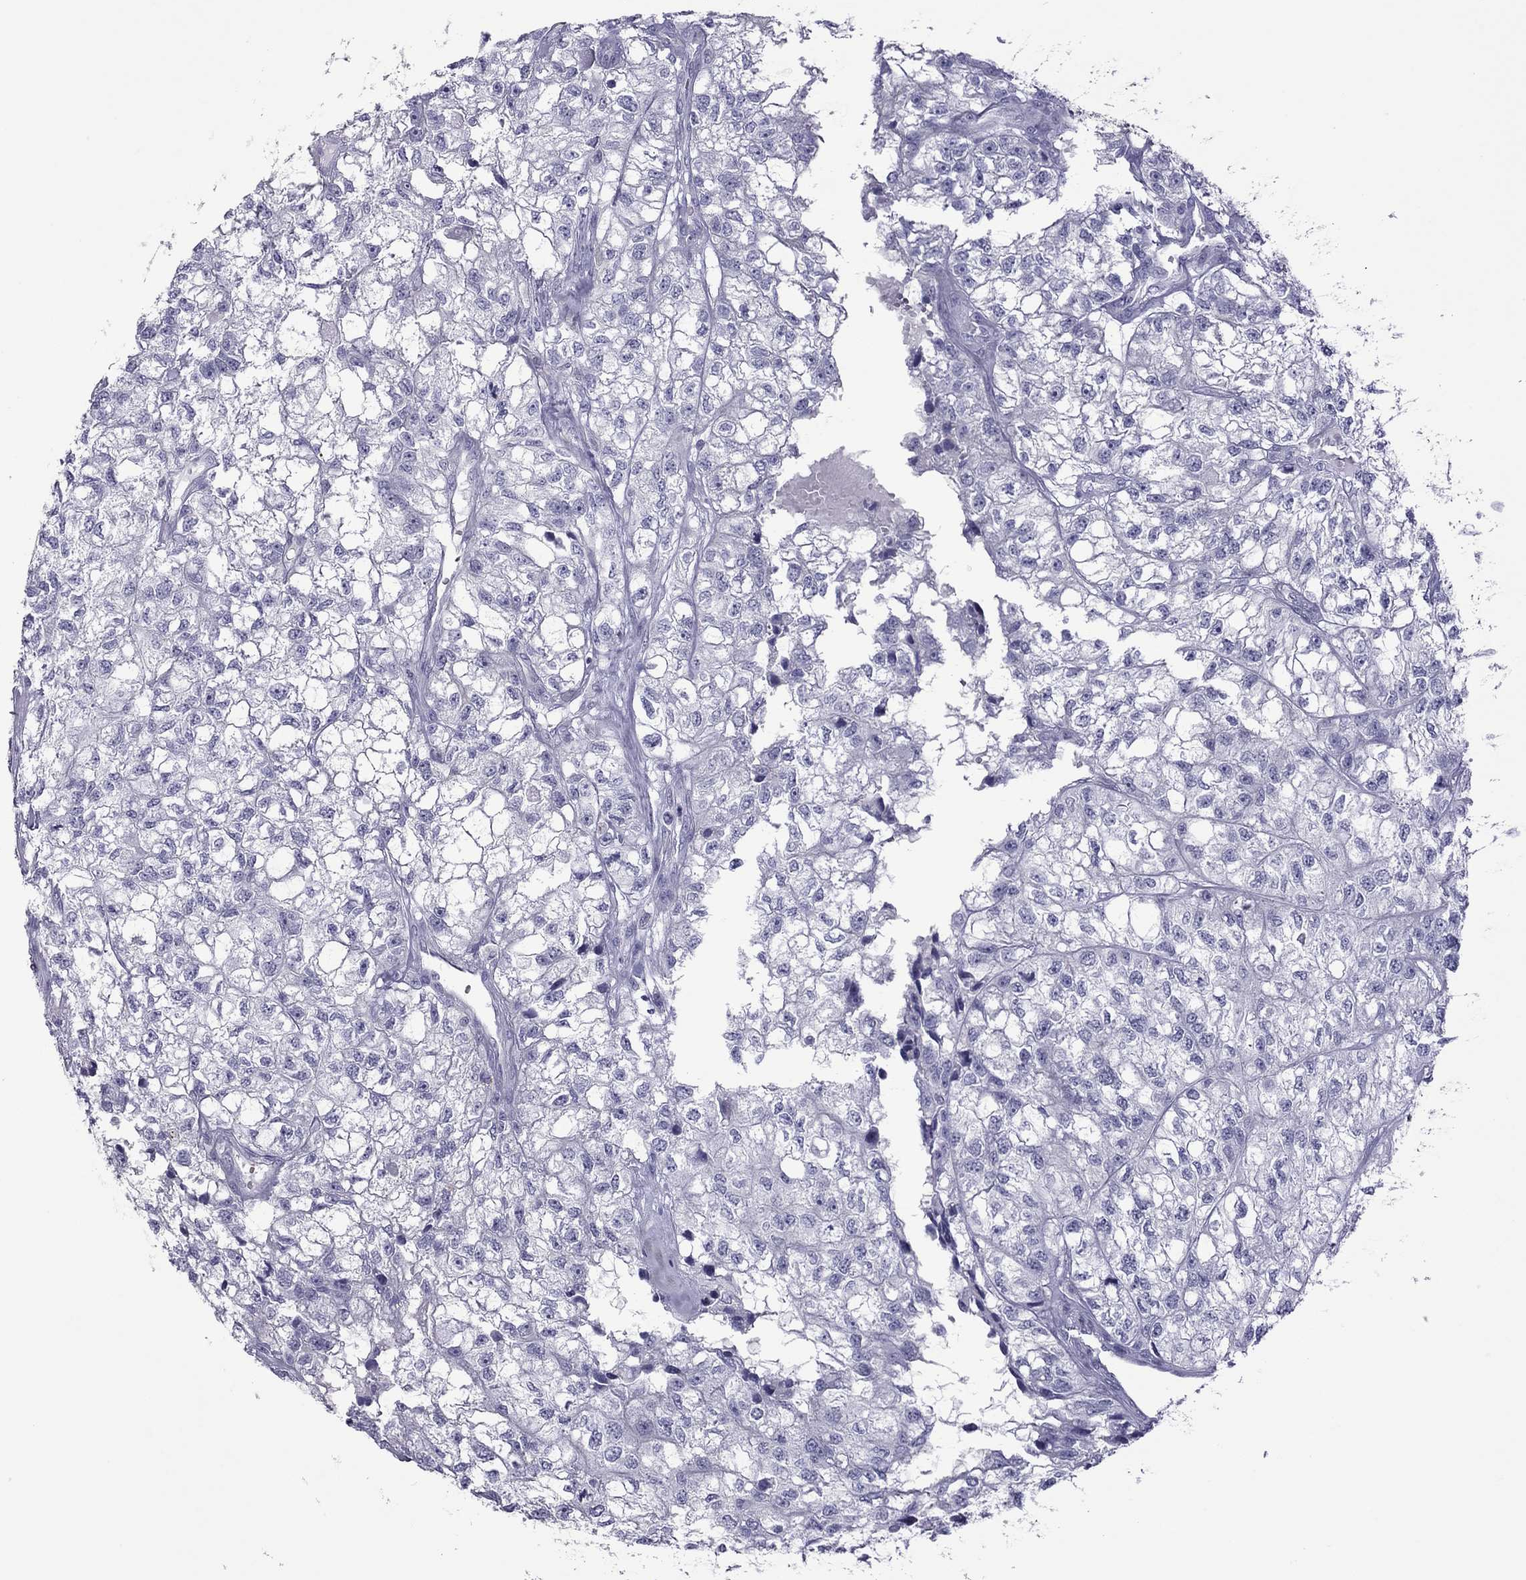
{"staining": {"intensity": "negative", "quantity": "none", "location": "none"}, "tissue": "renal cancer", "cell_type": "Tumor cells", "image_type": "cancer", "snomed": [{"axis": "morphology", "description": "Adenocarcinoma, NOS"}, {"axis": "topography", "description": "Kidney"}], "caption": "Tumor cells show no significant protein staining in renal cancer.", "gene": "TEX14", "patient": {"sex": "male", "age": 56}}